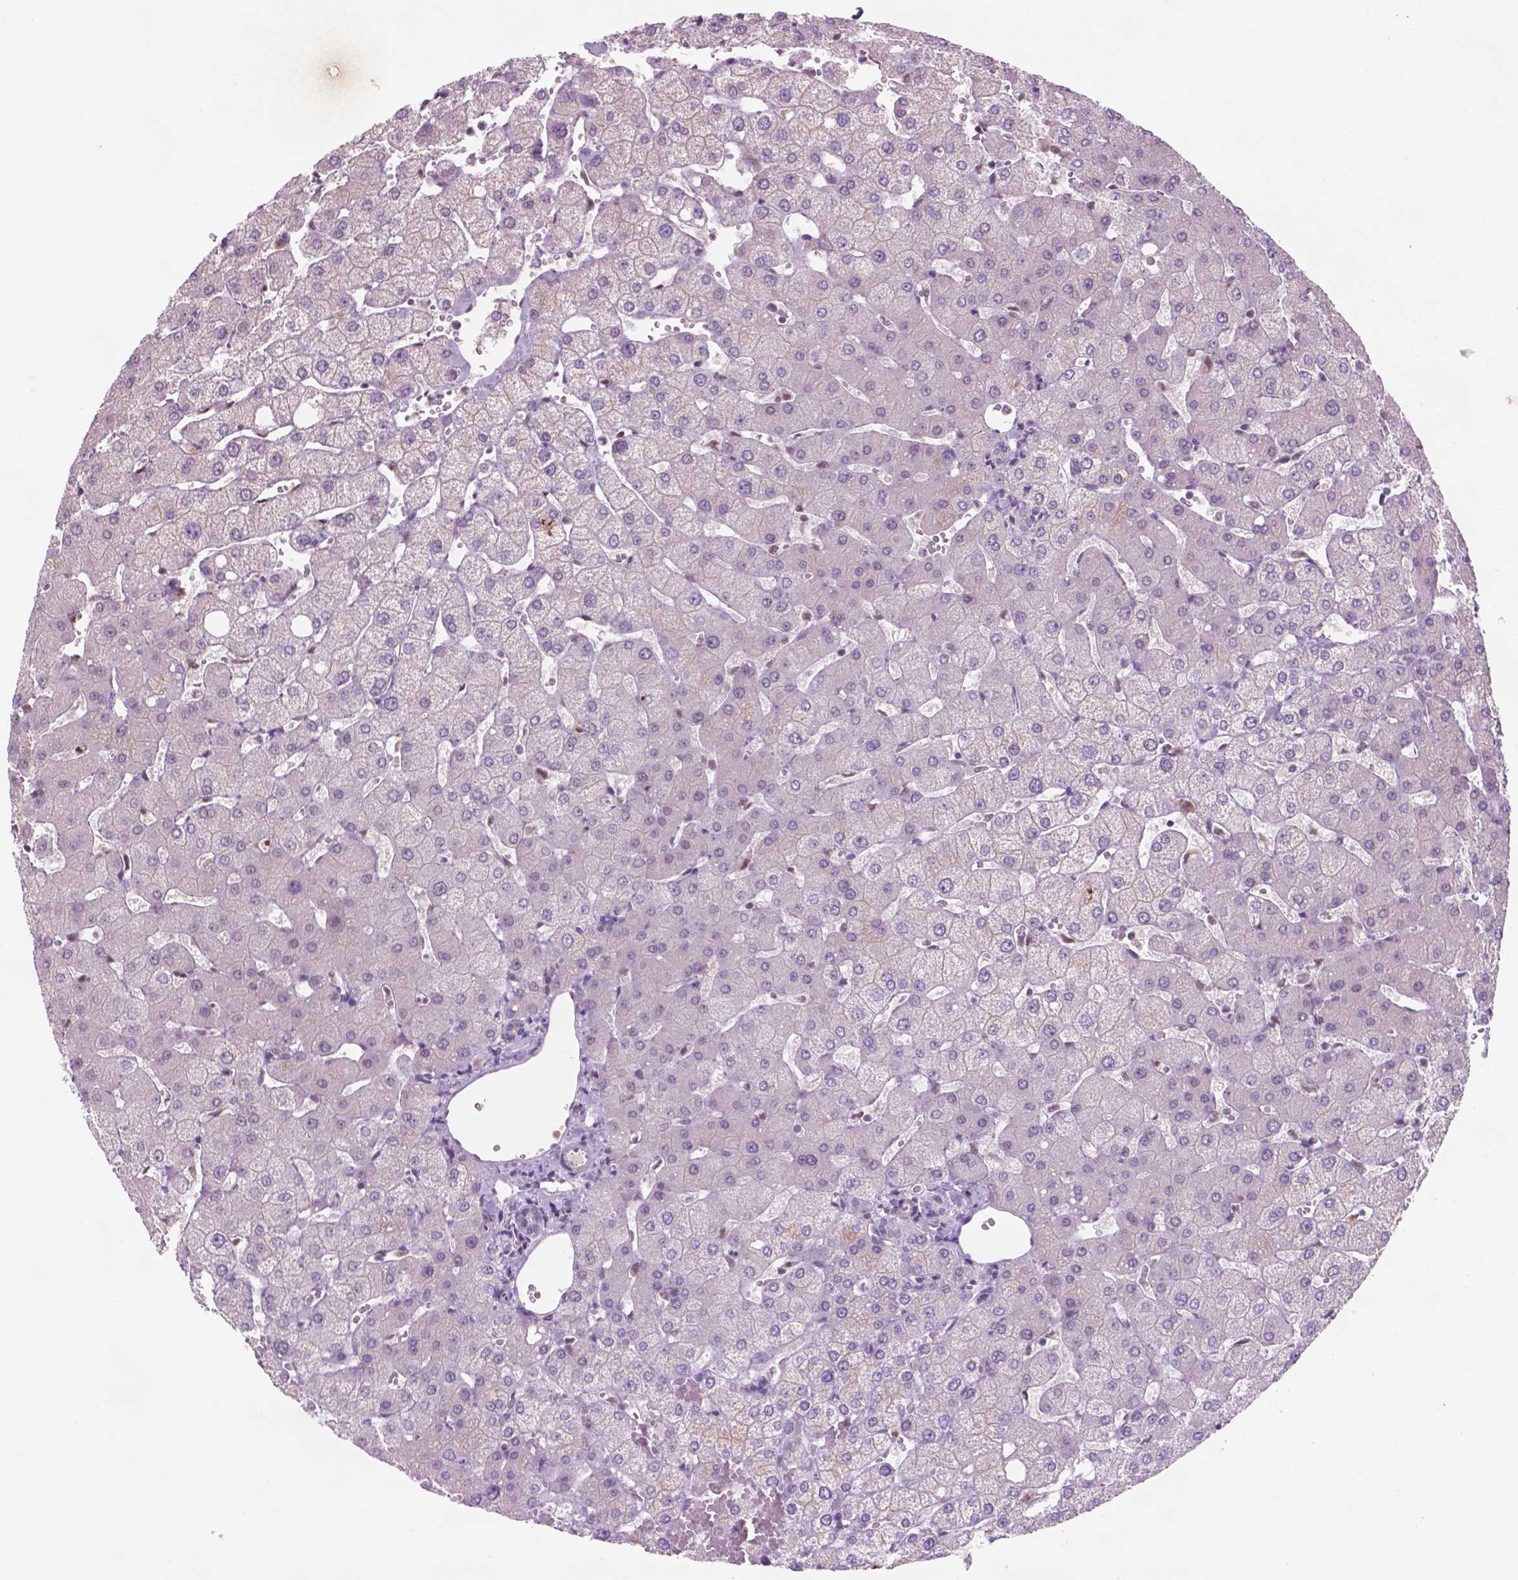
{"staining": {"intensity": "negative", "quantity": "none", "location": "none"}, "tissue": "liver", "cell_type": "Cholangiocytes", "image_type": "normal", "snomed": [{"axis": "morphology", "description": "Normal tissue, NOS"}, {"axis": "topography", "description": "Liver"}], "caption": "Cholangiocytes show no significant positivity in benign liver.", "gene": "CTR9", "patient": {"sex": "female", "age": 54}}